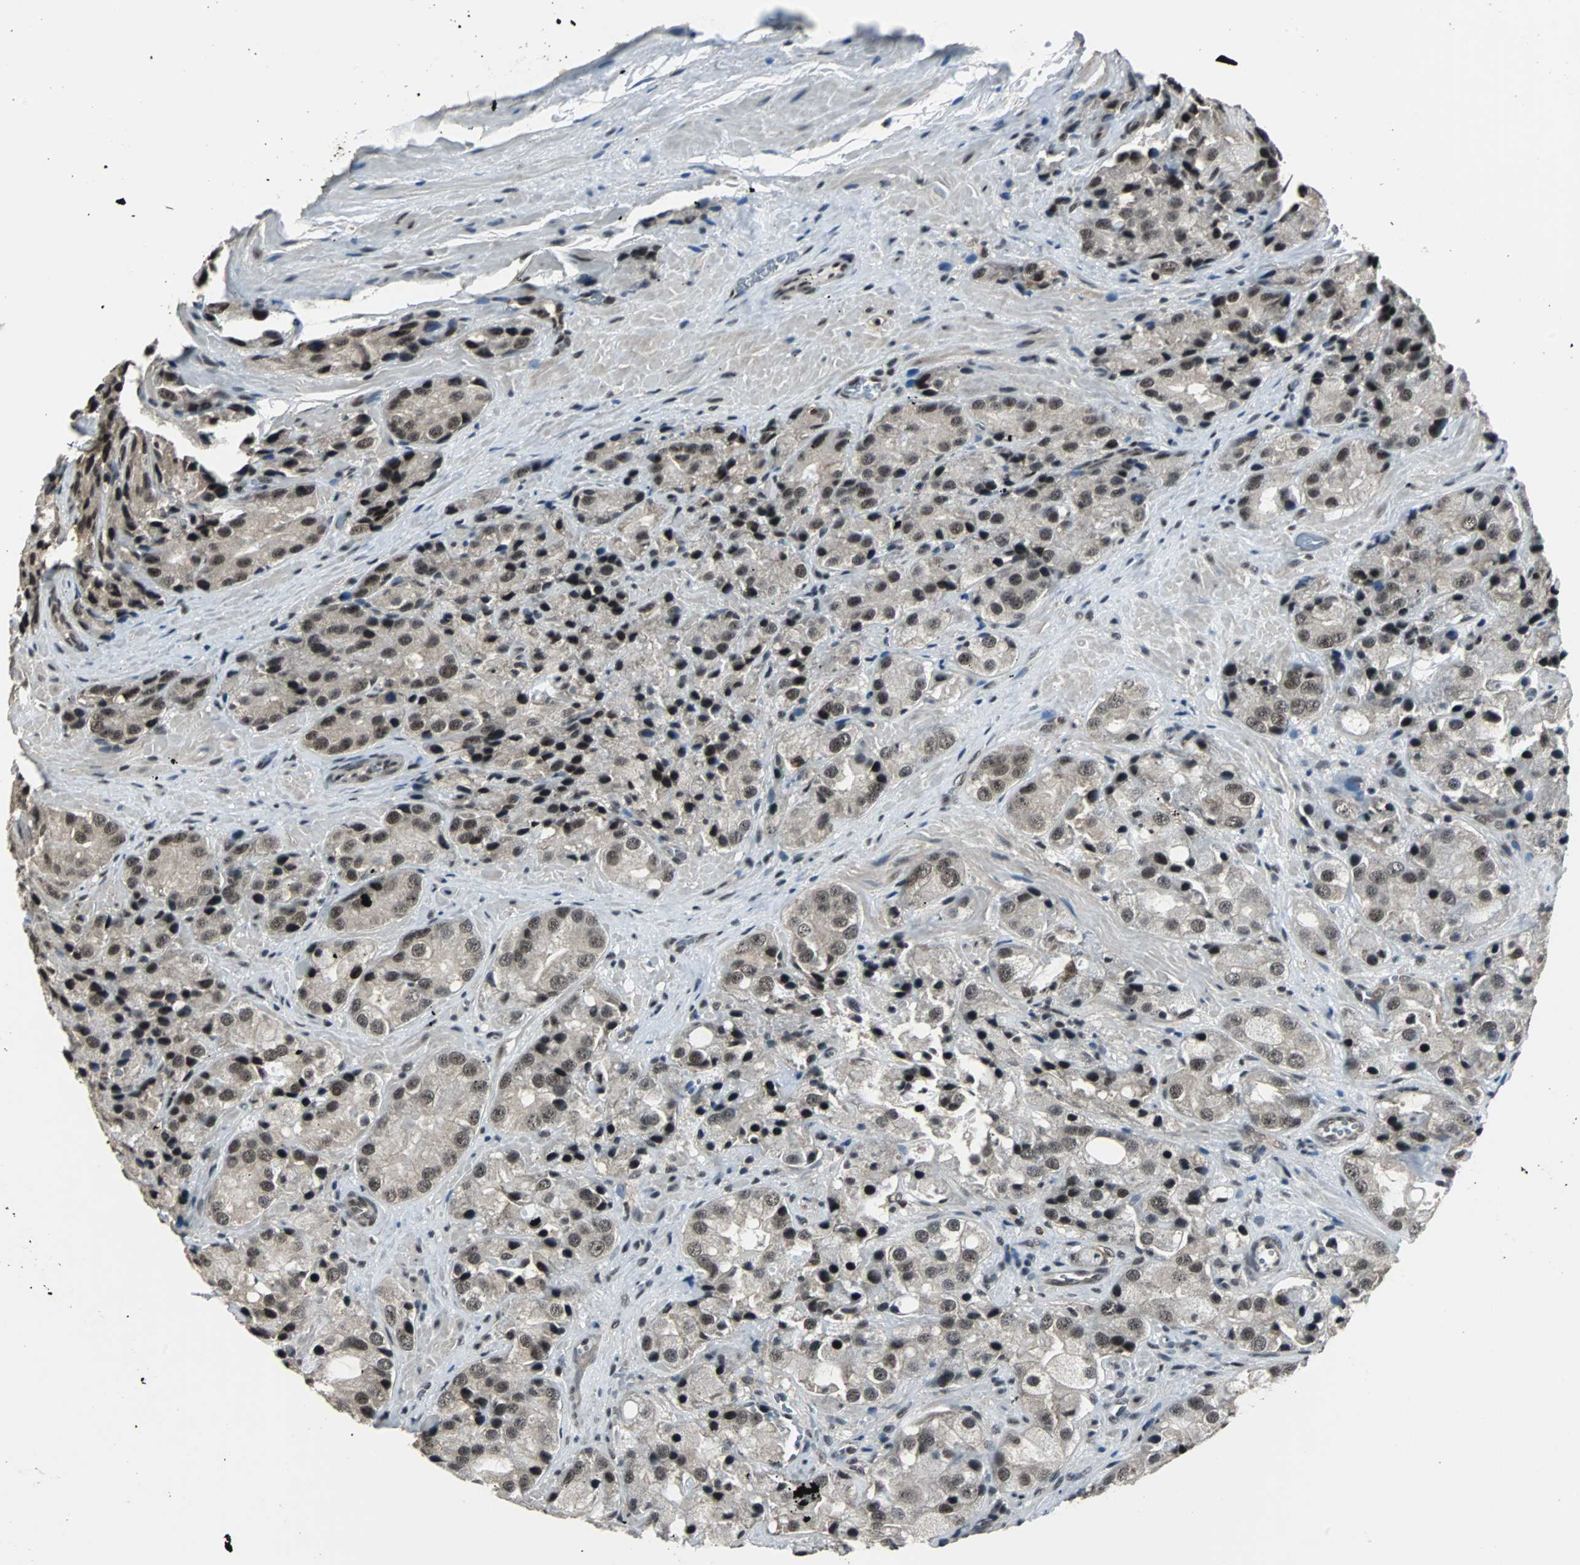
{"staining": {"intensity": "strong", "quantity": ">75%", "location": "cytoplasmic/membranous"}, "tissue": "prostate cancer", "cell_type": "Tumor cells", "image_type": "cancer", "snomed": [{"axis": "morphology", "description": "Adenocarcinoma, High grade"}, {"axis": "topography", "description": "Prostate"}], "caption": "Tumor cells show strong cytoplasmic/membranous expression in approximately >75% of cells in prostate high-grade adenocarcinoma.", "gene": "MKX", "patient": {"sex": "male", "age": 70}}